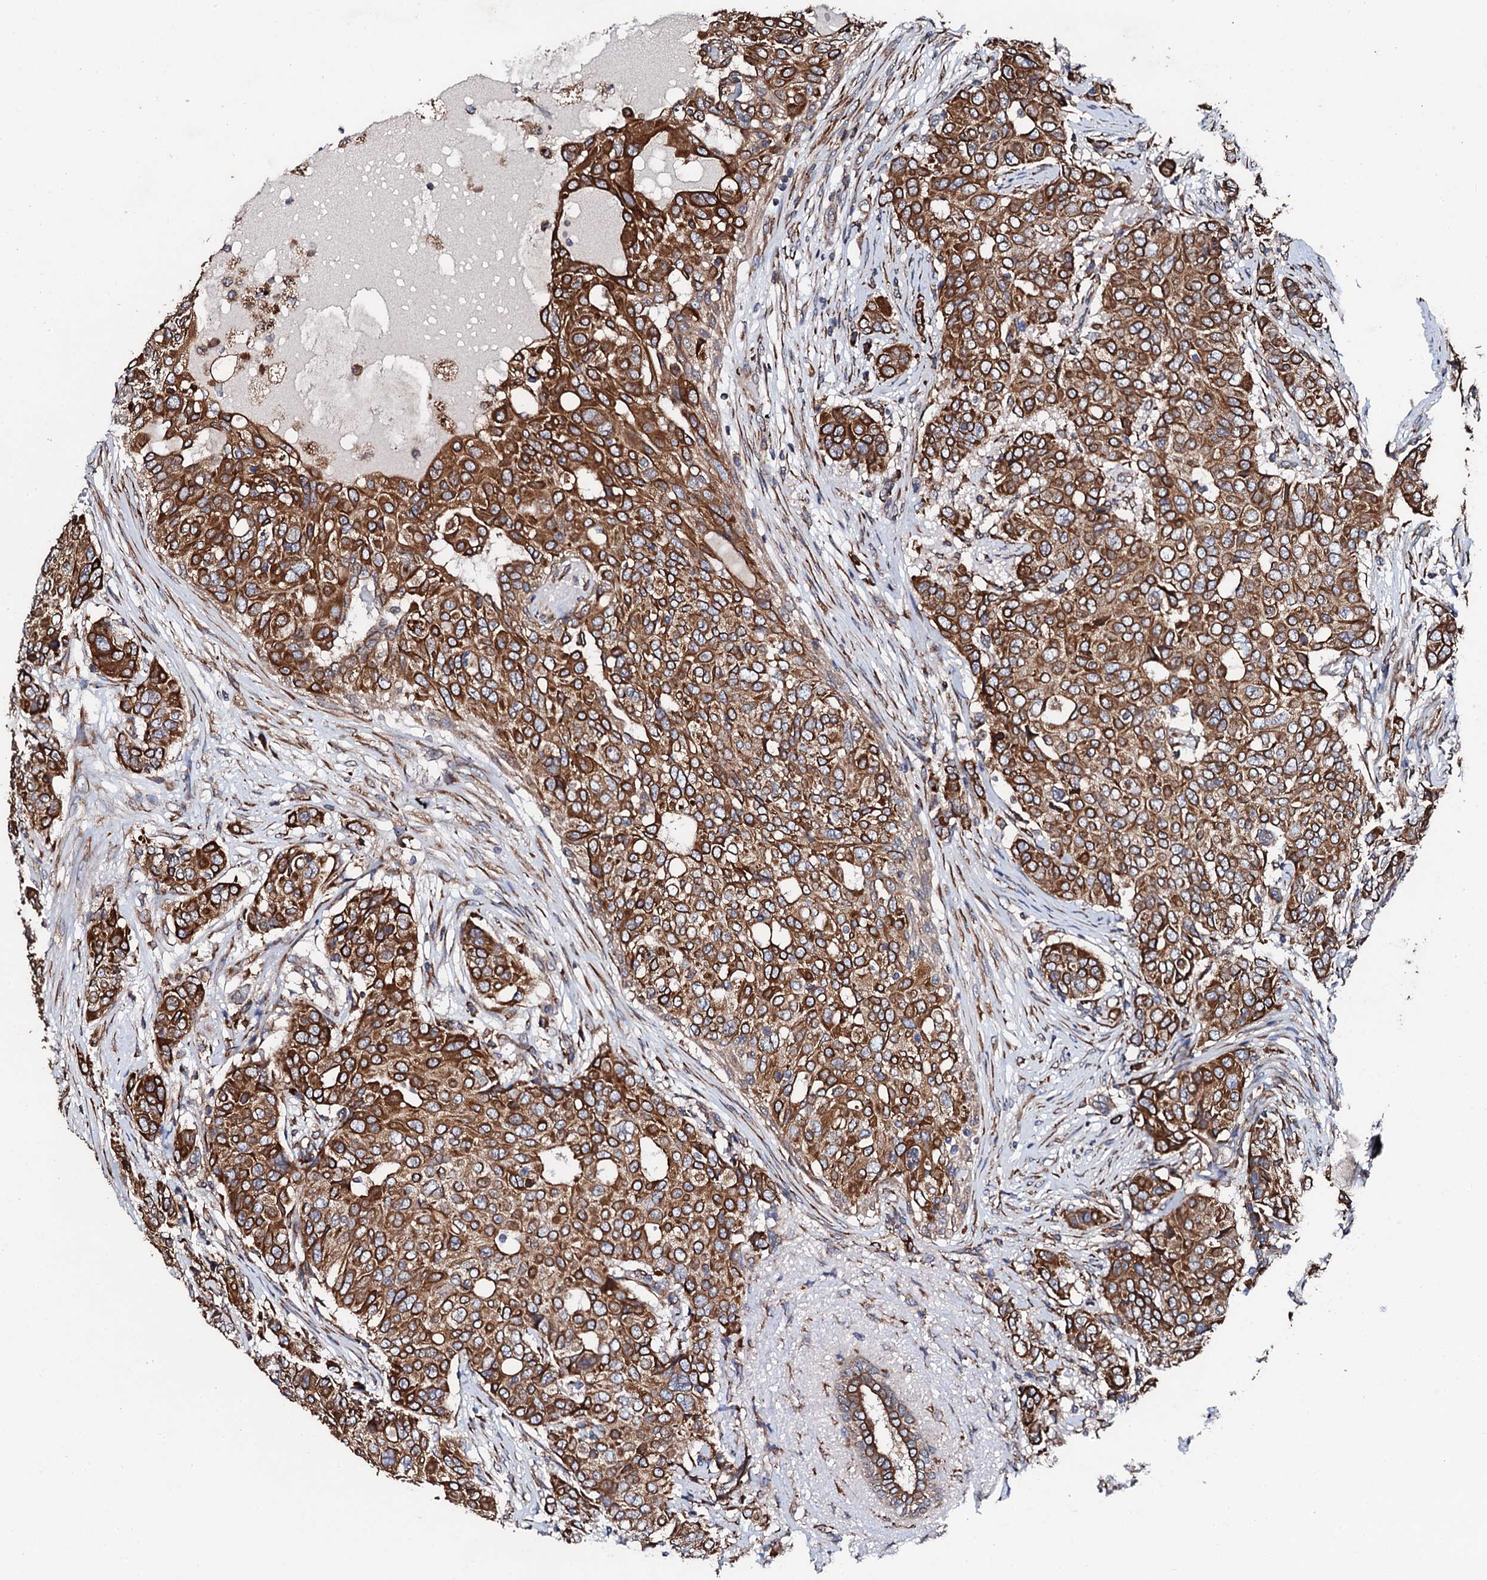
{"staining": {"intensity": "strong", "quantity": ">75%", "location": "cytoplasmic/membranous"}, "tissue": "breast cancer", "cell_type": "Tumor cells", "image_type": "cancer", "snomed": [{"axis": "morphology", "description": "Lobular carcinoma"}, {"axis": "topography", "description": "Breast"}], "caption": "Brown immunohistochemical staining in human breast cancer reveals strong cytoplasmic/membranous staining in about >75% of tumor cells. (Brightfield microscopy of DAB IHC at high magnification).", "gene": "CKAP5", "patient": {"sex": "female", "age": 51}}